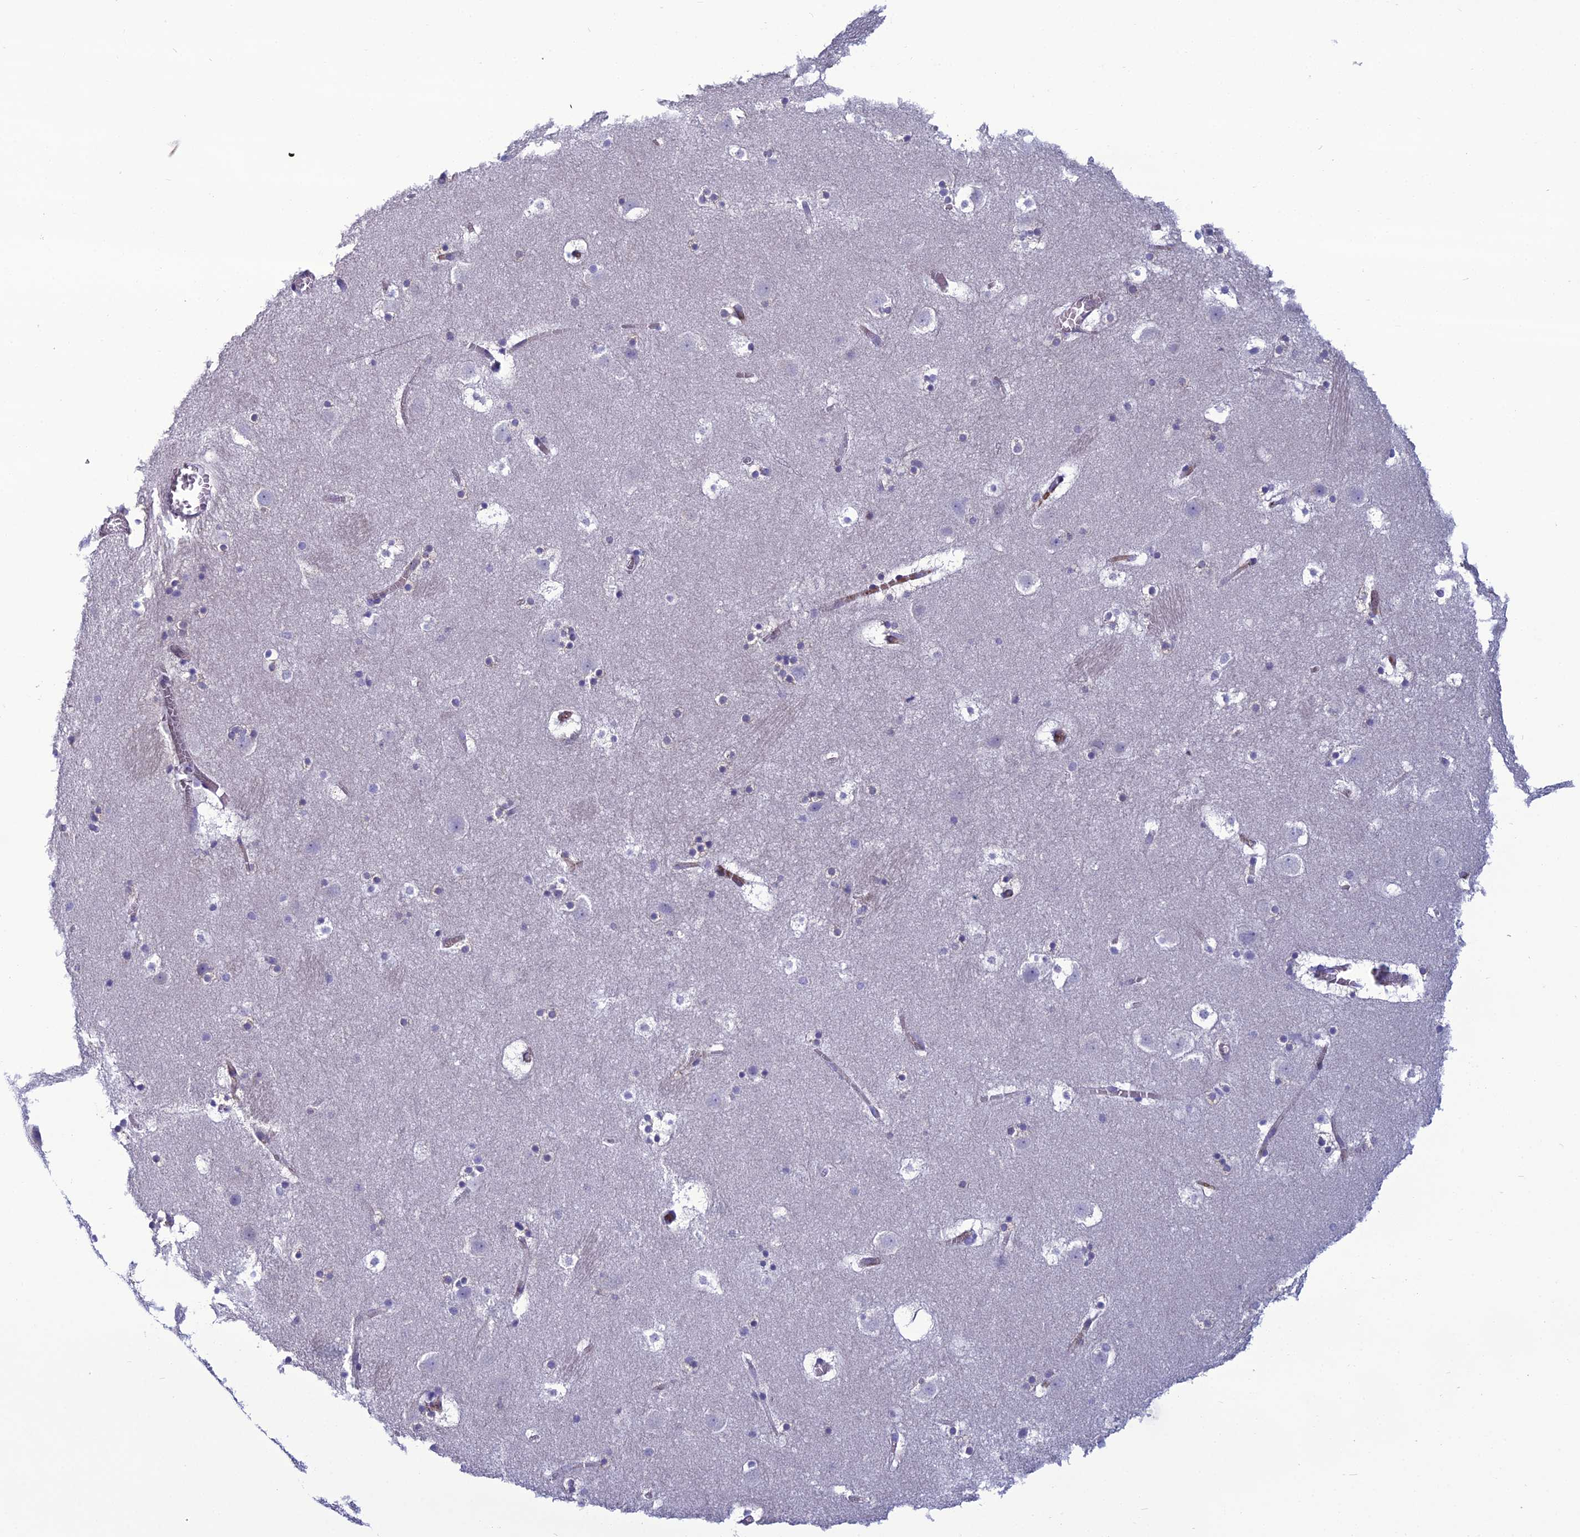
{"staining": {"intensity": "moderate", "quantity": "<25%", "location": "cytoplasmic/membranous"}, "tissue": "caudate", "cell_type": "Glial cells", "image_type": "normal", "snomed": [{"axis": "morphology", "description": "Normal tissue, NOS"}, {"axis": "topography", "description": "Lateral ventricle wall"}], "caption": "Immunohistochemistry image of normal human caudate stained for a protein (brown), which reveals low levels of moderate cytoplasmic/membranous expression in about <25% of glial cells.", "gene": "CRB2", "patient": {"sex": "male", "age": 45}}